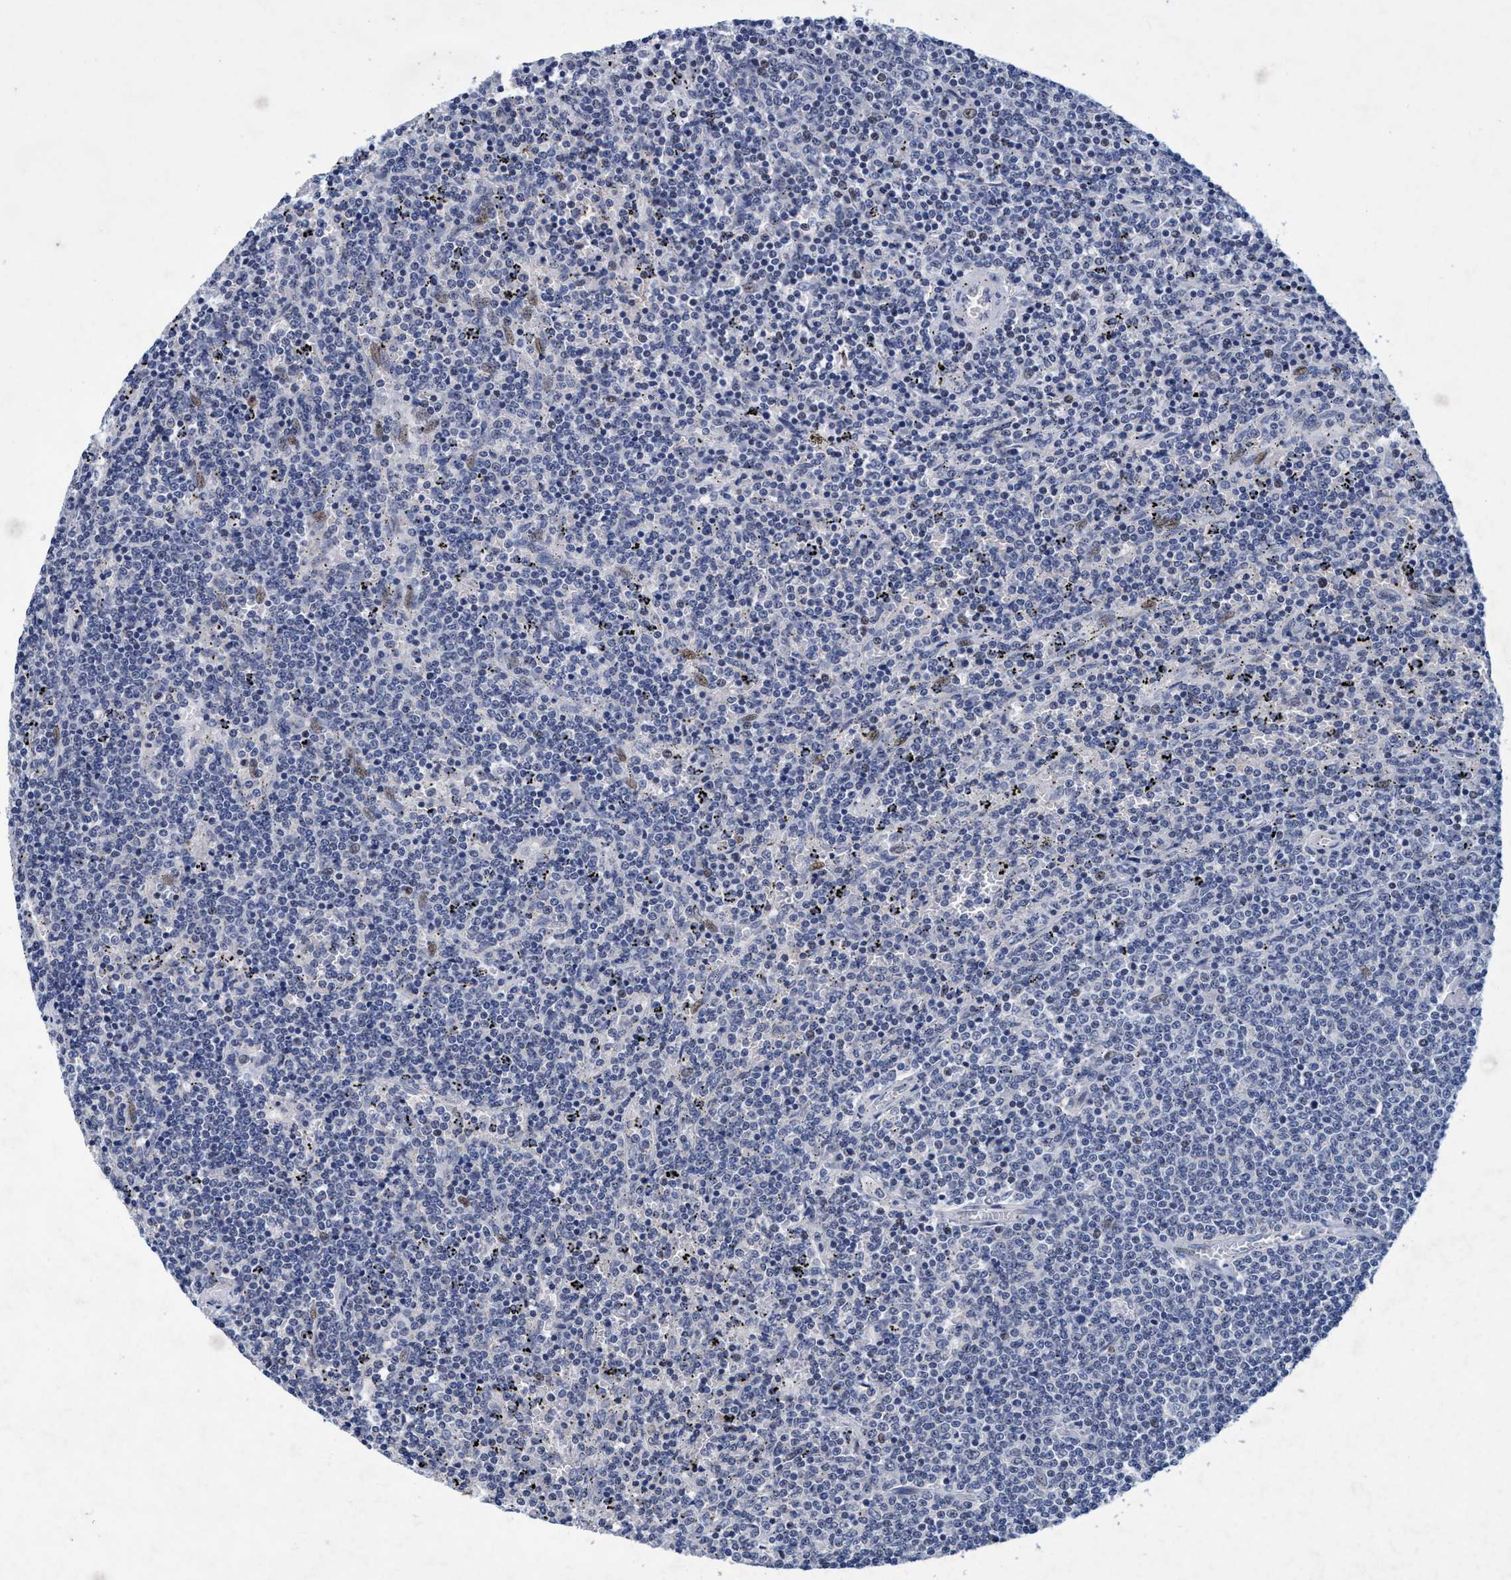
{"staining": {"intensity": "negative", "quantity": "none", "location": "none"}, "tissue": "lymphoma", "cell_type": "Tumor cells", "image_type": "cancer", "snomed": [{"axis": "morphology", "description": "Malignant lymphoma, non-Hodgkin's type, Low grade"}, {"axis": "topography", "description": "Spleen"}], "caption": "This is an immunohistochemistry (IHC) photomicrograph of human lymphoma. There is no positivity in tumor cells.", "gene": "GRB14", "patient": {"sex": "female", "age": 50}}